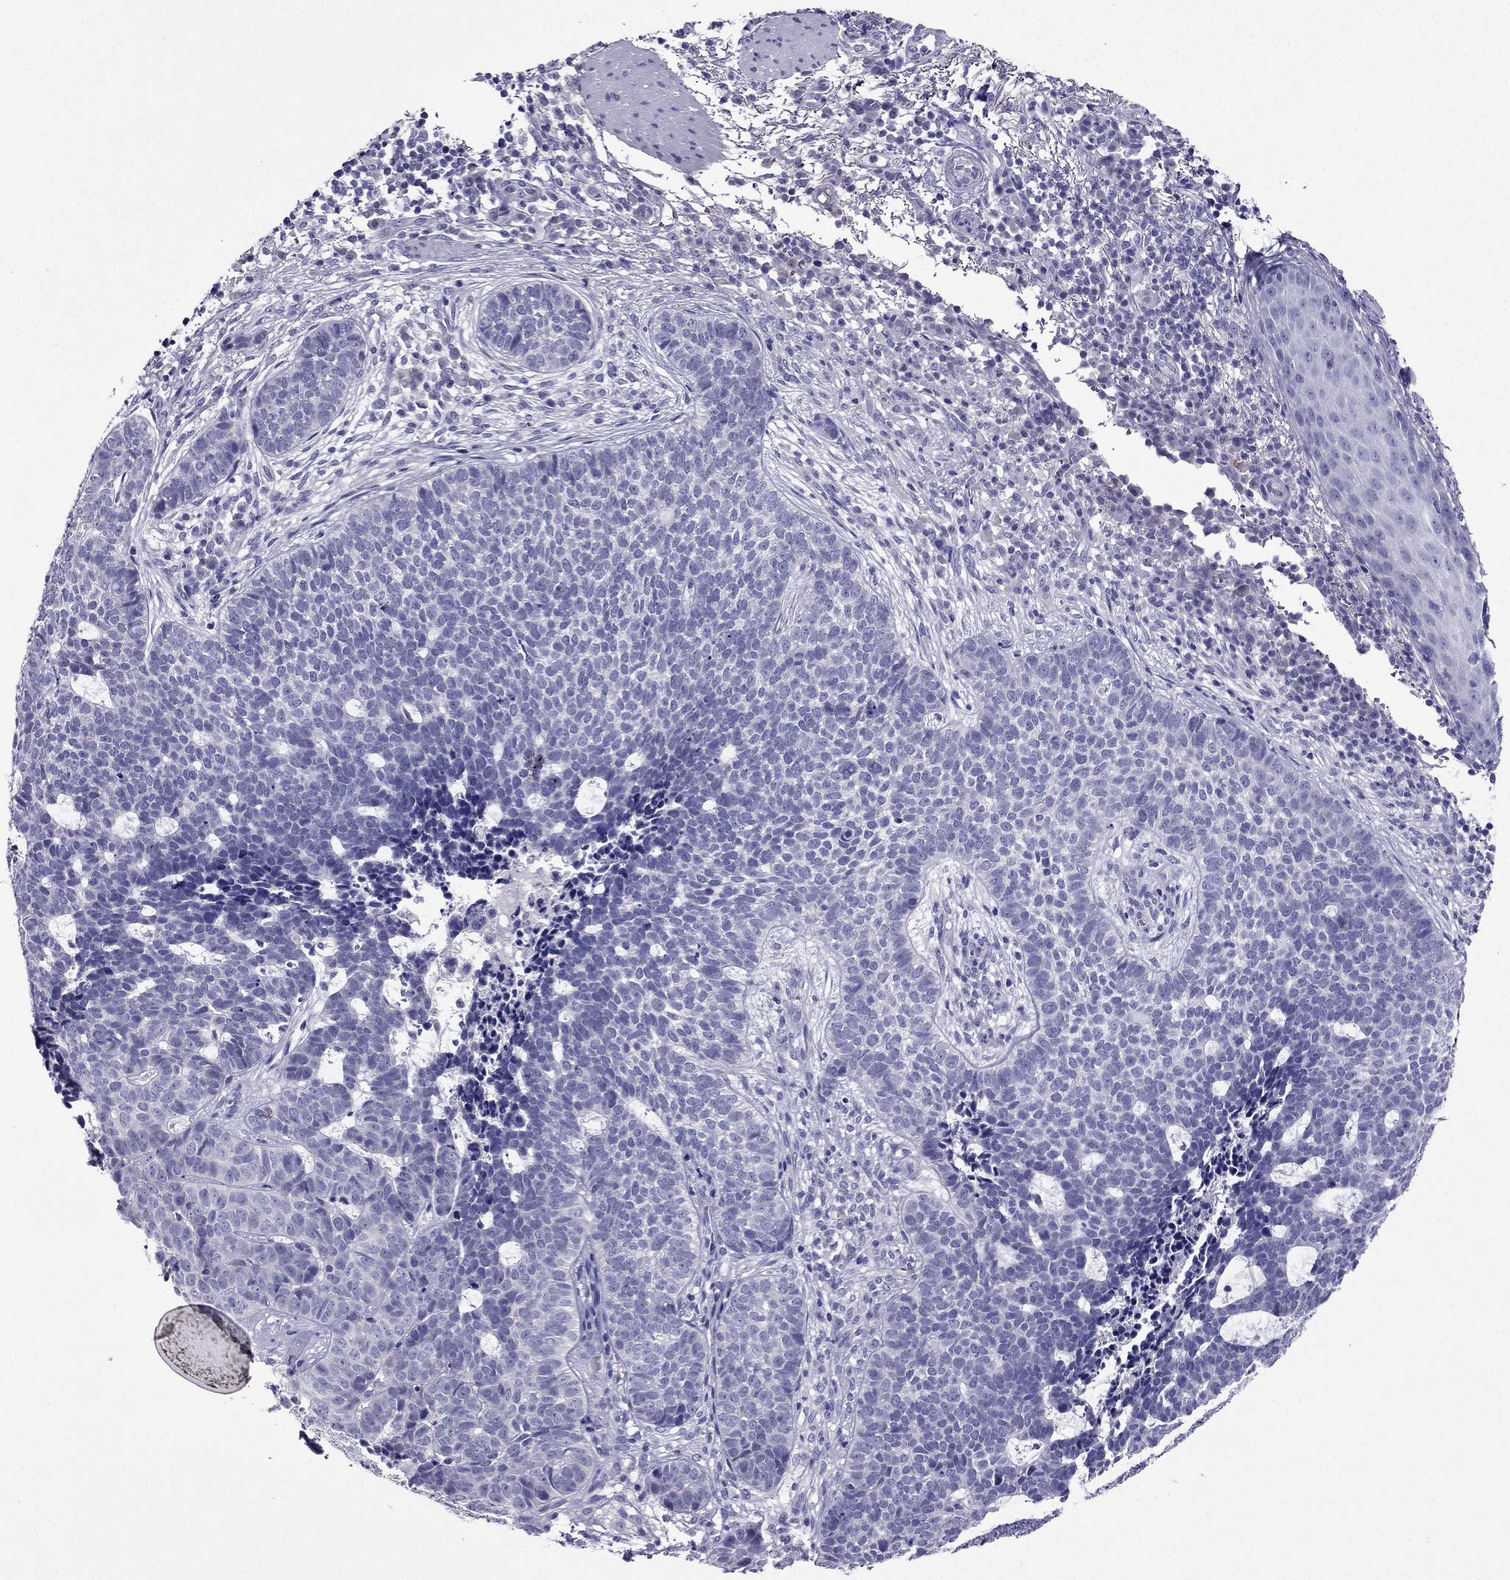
{"staining": {"intensity": "negative", "quantity": "none", "location": "none"}, "tissue": "skin cancer", "cell_type": "Tumor cells", "image_type": "cancer", "snomed": [{"axis": "morphology", "description": "Basal cell carcinoma"}, {"axis": "topography", "description": "Skin"}], "caption": "There is no significant positivity in tumor cells of skin cancer.", "gene": "ZNF541", "patient": {"sex": "female", "age": 69}}